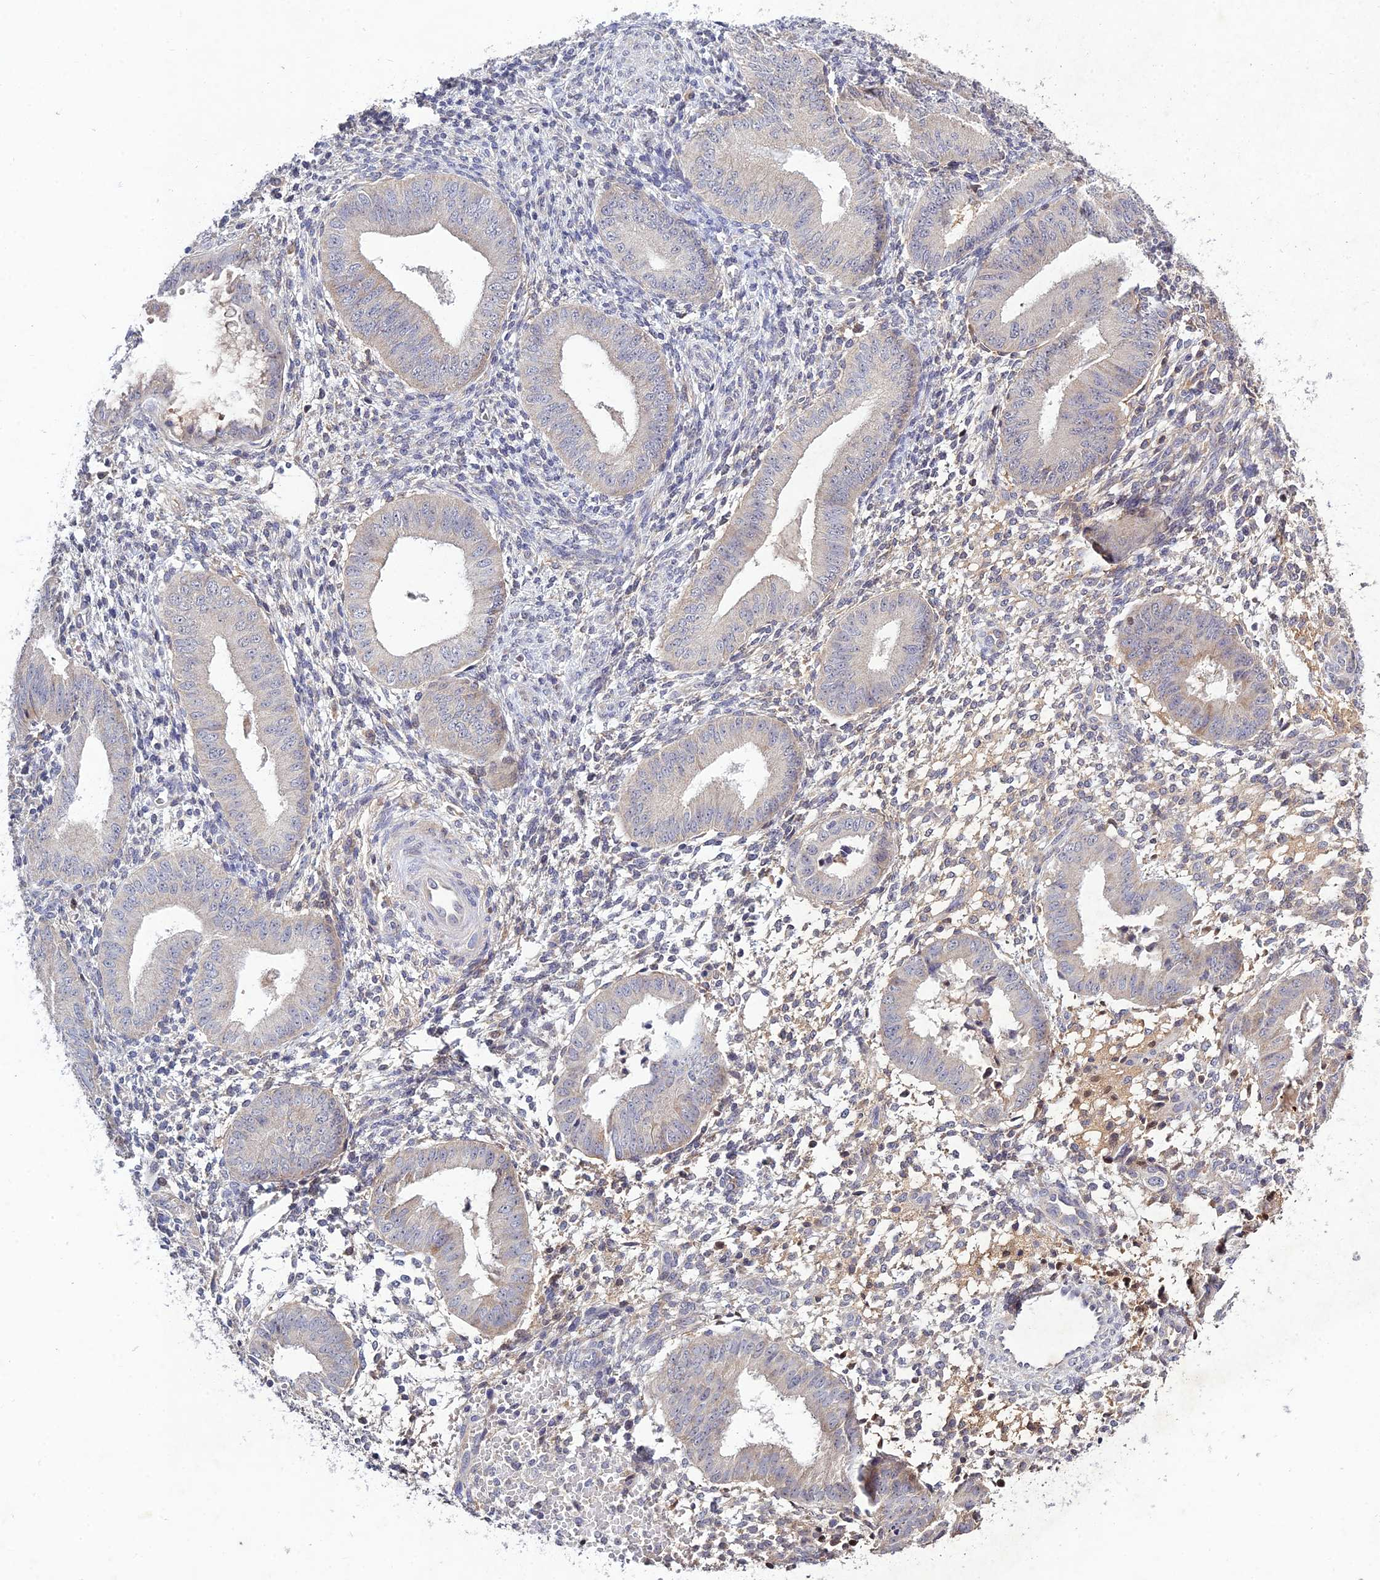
{"staining": {"intensity": "negative", "quantity": "none", "location": "none"}, "tissue": "endometrium", "cell_type": "Cells in endometrial stroma", "image_type": "normal", "snomed": [{"axis": "morphology", "description": "Normal tissue, NOS"}, {"axis": "topography", "description": "Endometrium"}], "caption": "Immunohistochemistry image of benign human endometrium stained for a protein (brown), which demonstrates no positivity in cells in endometrial stroma.", "gene": "CHST5", "patient": {"sex": "female", "age": 49}}